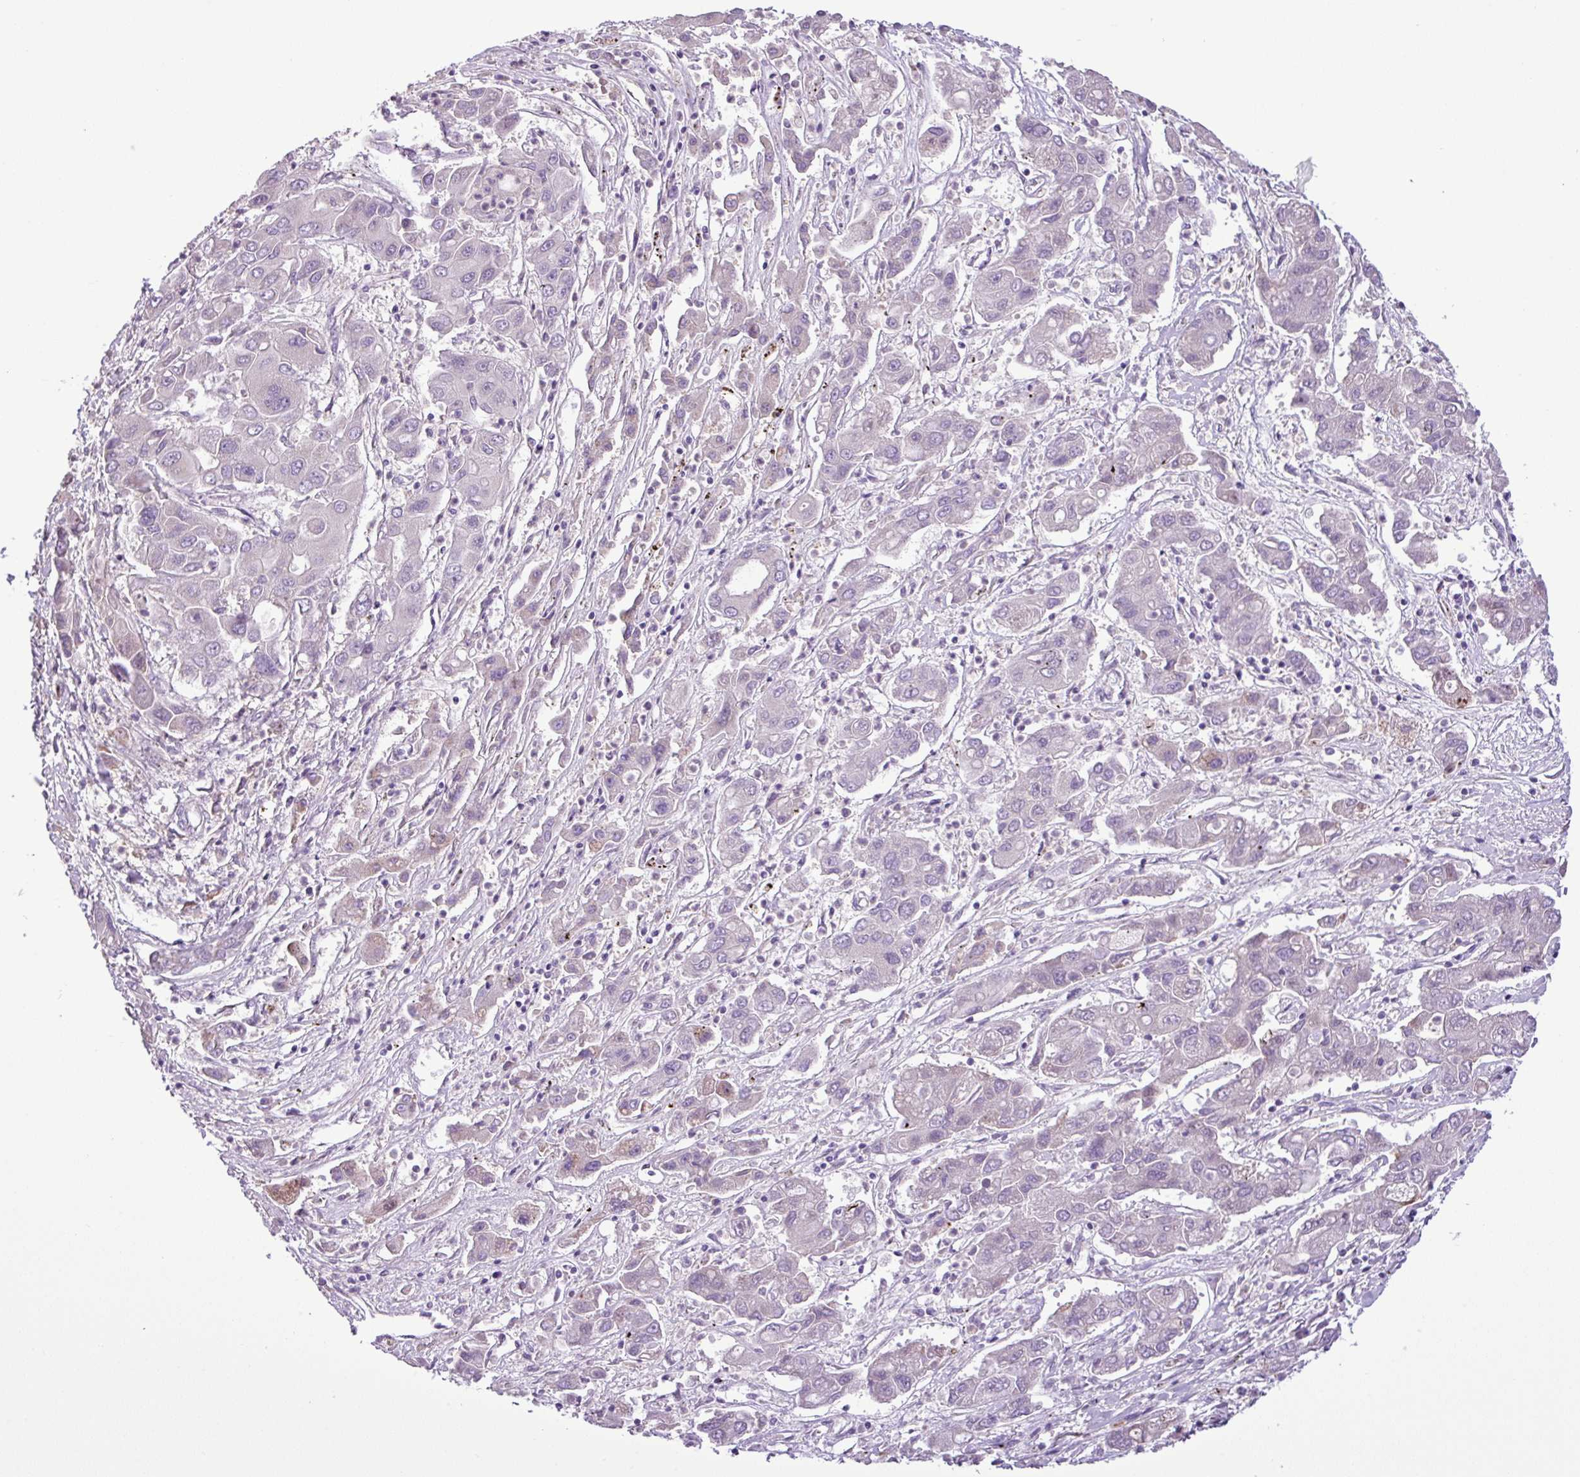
{"staining": {"intensity": "negative", "quantity": "none", "location": "none"}, "tissue": "liver cancer", "cell_type": "Tumor cells", "image_type": "cancer", "snomed": [{"axis": "morphology", "description": "Cholangiocarcinoma"}, {"axis": "topography", "description": "Liver"}], "caption": "Tumor cells are negative for brown protein staining in liver cancer.", "gene": "FAM183A", "patient": {"sex": "male", "age": 67}}